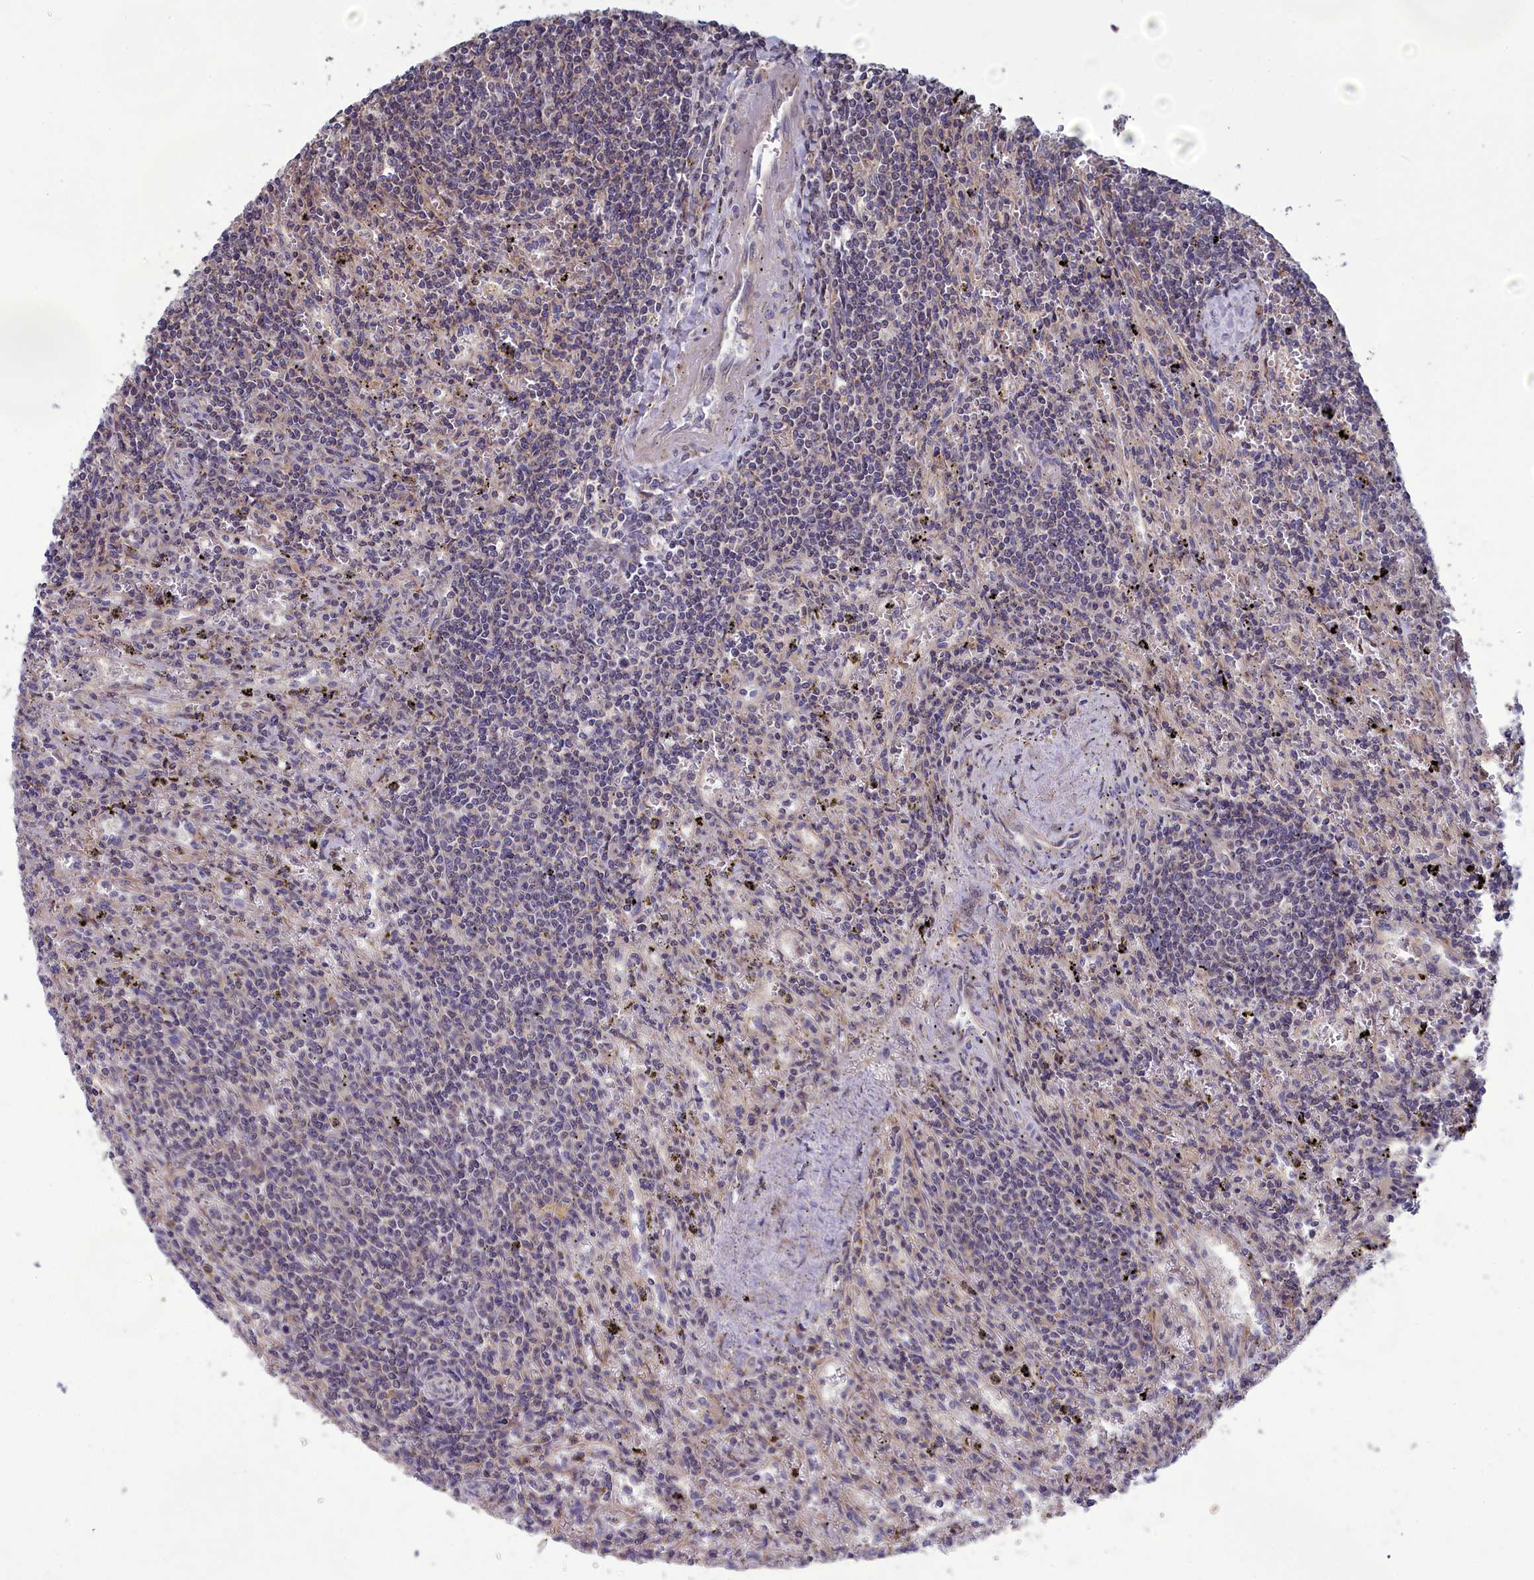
{"staining": {"intensity": "negative", "quantity": "none", "location": "none"}, "tissue": "lymphoma", "cell_type": "Tumor cells", "image_type": "cancer", "snomed": [{"axis": "morphology", "description": "Malignant lymphoma, non-Hodgkin's type, Low grade"}, {"axis": "topography", "description": "Spleen"}], "caption": "Immunohistochemical staining of human malignant lymphoma, non-Hodgkin's type (low-grade) demonstrates no significant staining in tumor cells.", "gene": "BLTP2", "patient": {"sex": "male", "age": 76}}